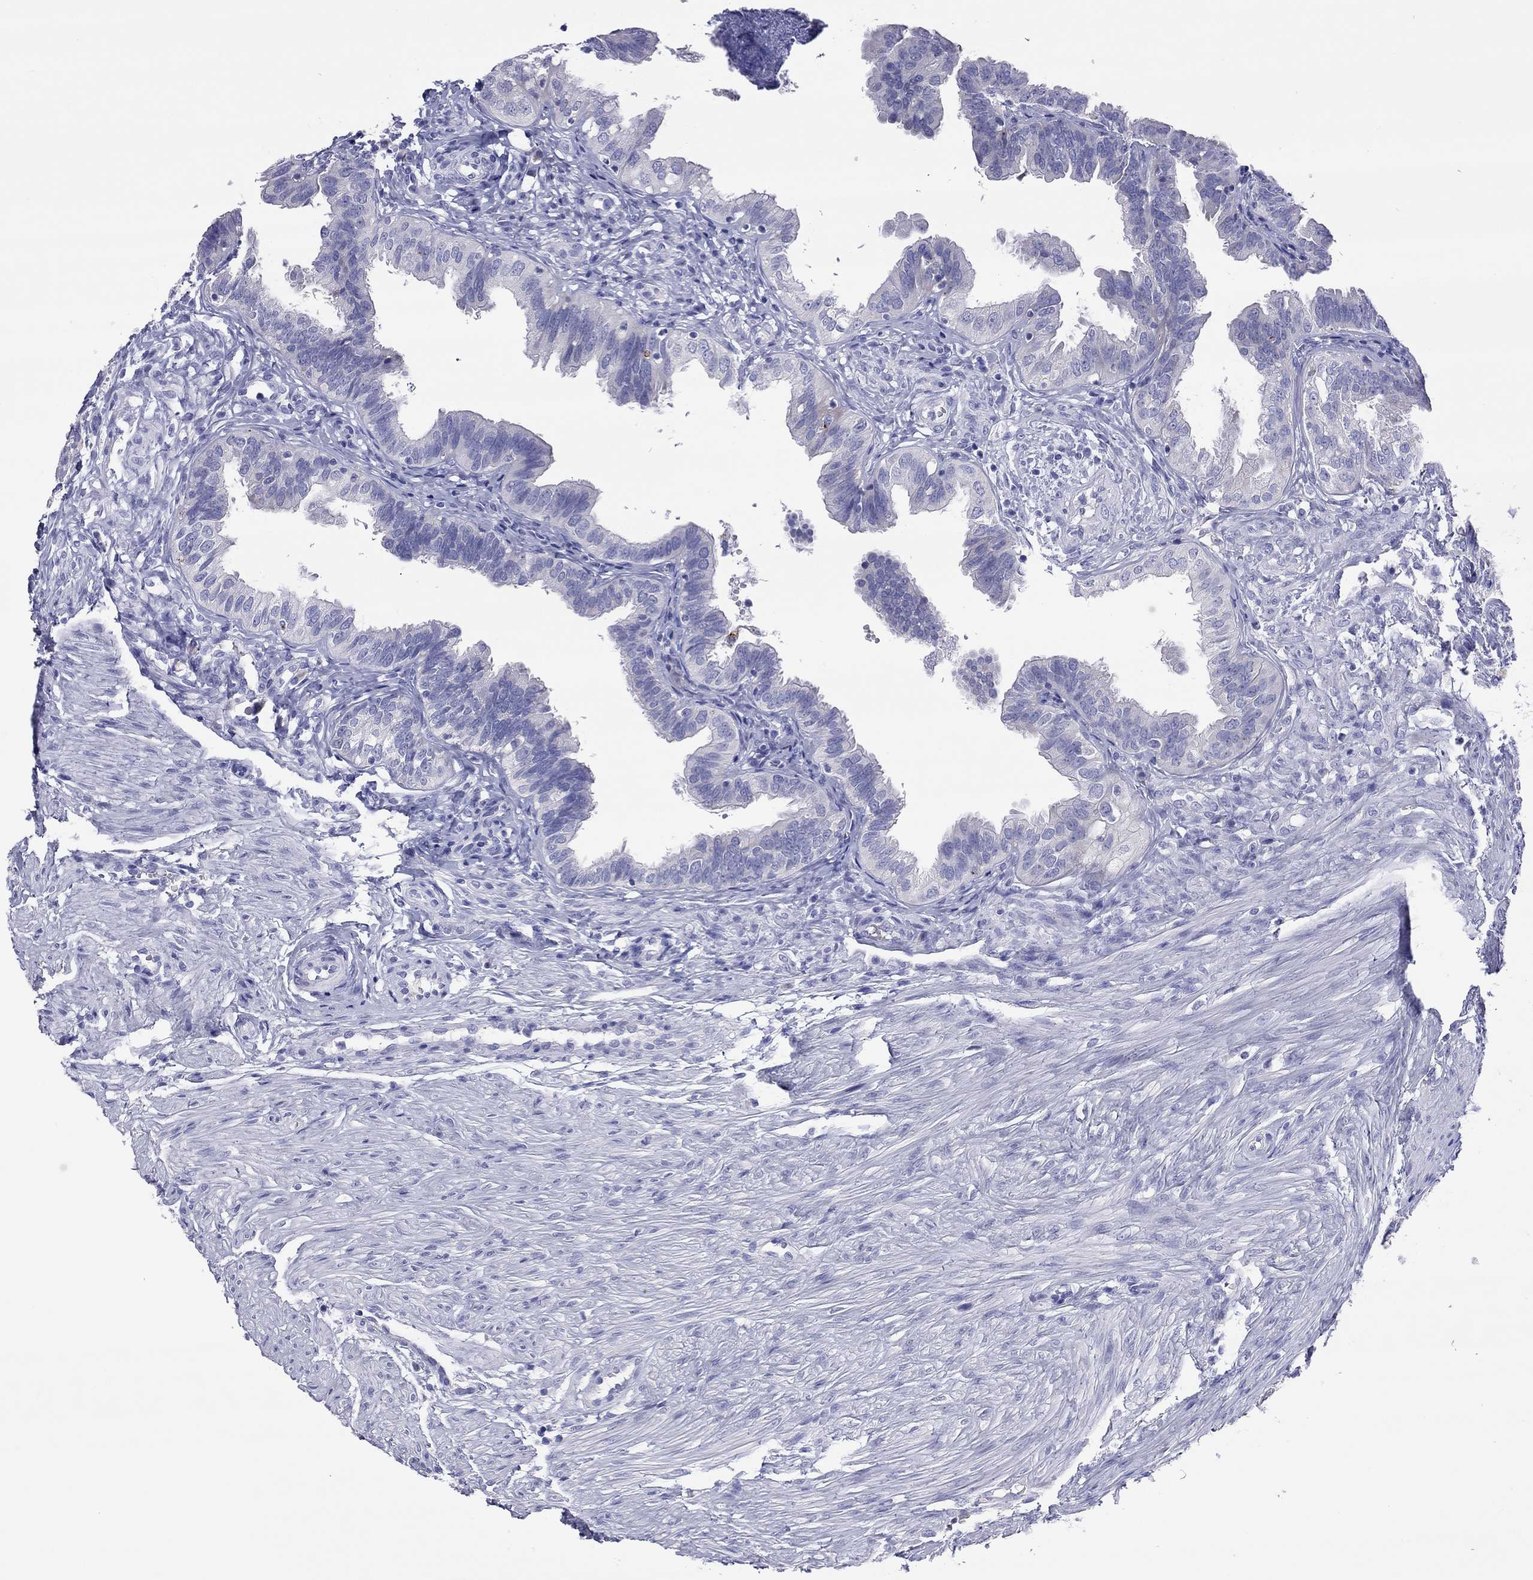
{"staining": {"intensity": "negative", "quantity": "none", "location": "none"}, "tissue": "fallopian tube", "cell_type": "Glandular cells", "image_type": "normal", "snomed": [{"axis": "morphology", "description": "Normal tissue, NOS"}, {"axis": "topography", "description": "Fallopian tube"}], "caption": "This photomicrograph is of benign fallopian tube stained with immunohistochemistry (IHC) to label a protein in brown with the nuclei are counter-stained blue. There is no positivity in glandular cells.", "gene": "COL9A1", "patient": {"sex": "female", "age": 39}}